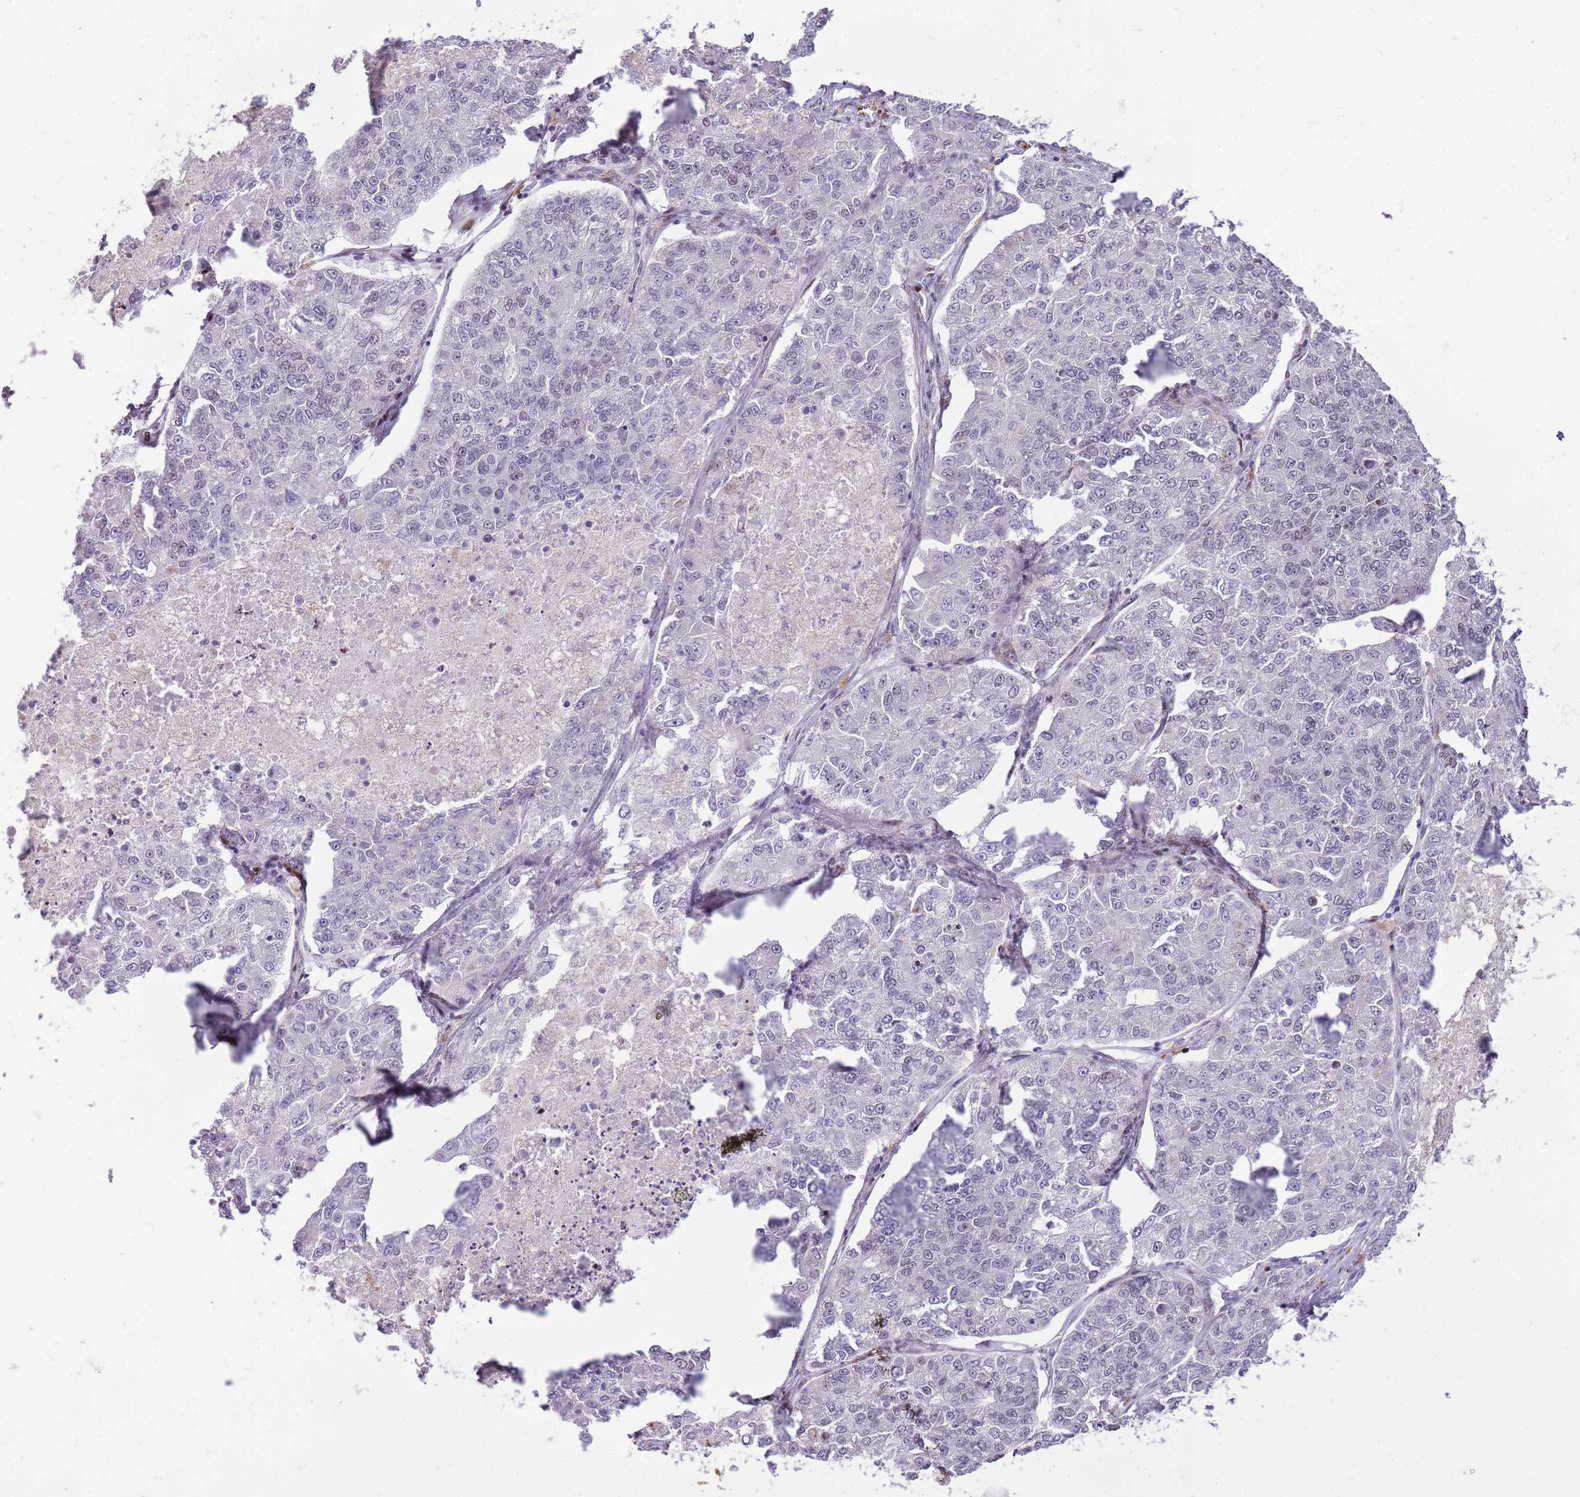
{"staining": {"intensity": "negative", "quantity": "none", "location": "none"}, "tissue": "lung cancer", "cell_type": "Tumor cells", "image_type": "cancer", "snomed": [{"axis": "morphology", "description": "Adenocarcinoma, NOS"}, {"axis": "topography", "description": "Lung"}], "caption": "Lung cancer stained for a protein using immunohistochemistry (IHC) displays no expression tumor cells.", "gene": "WASHC4", "patient": {"sex": "male", "age": 49}}